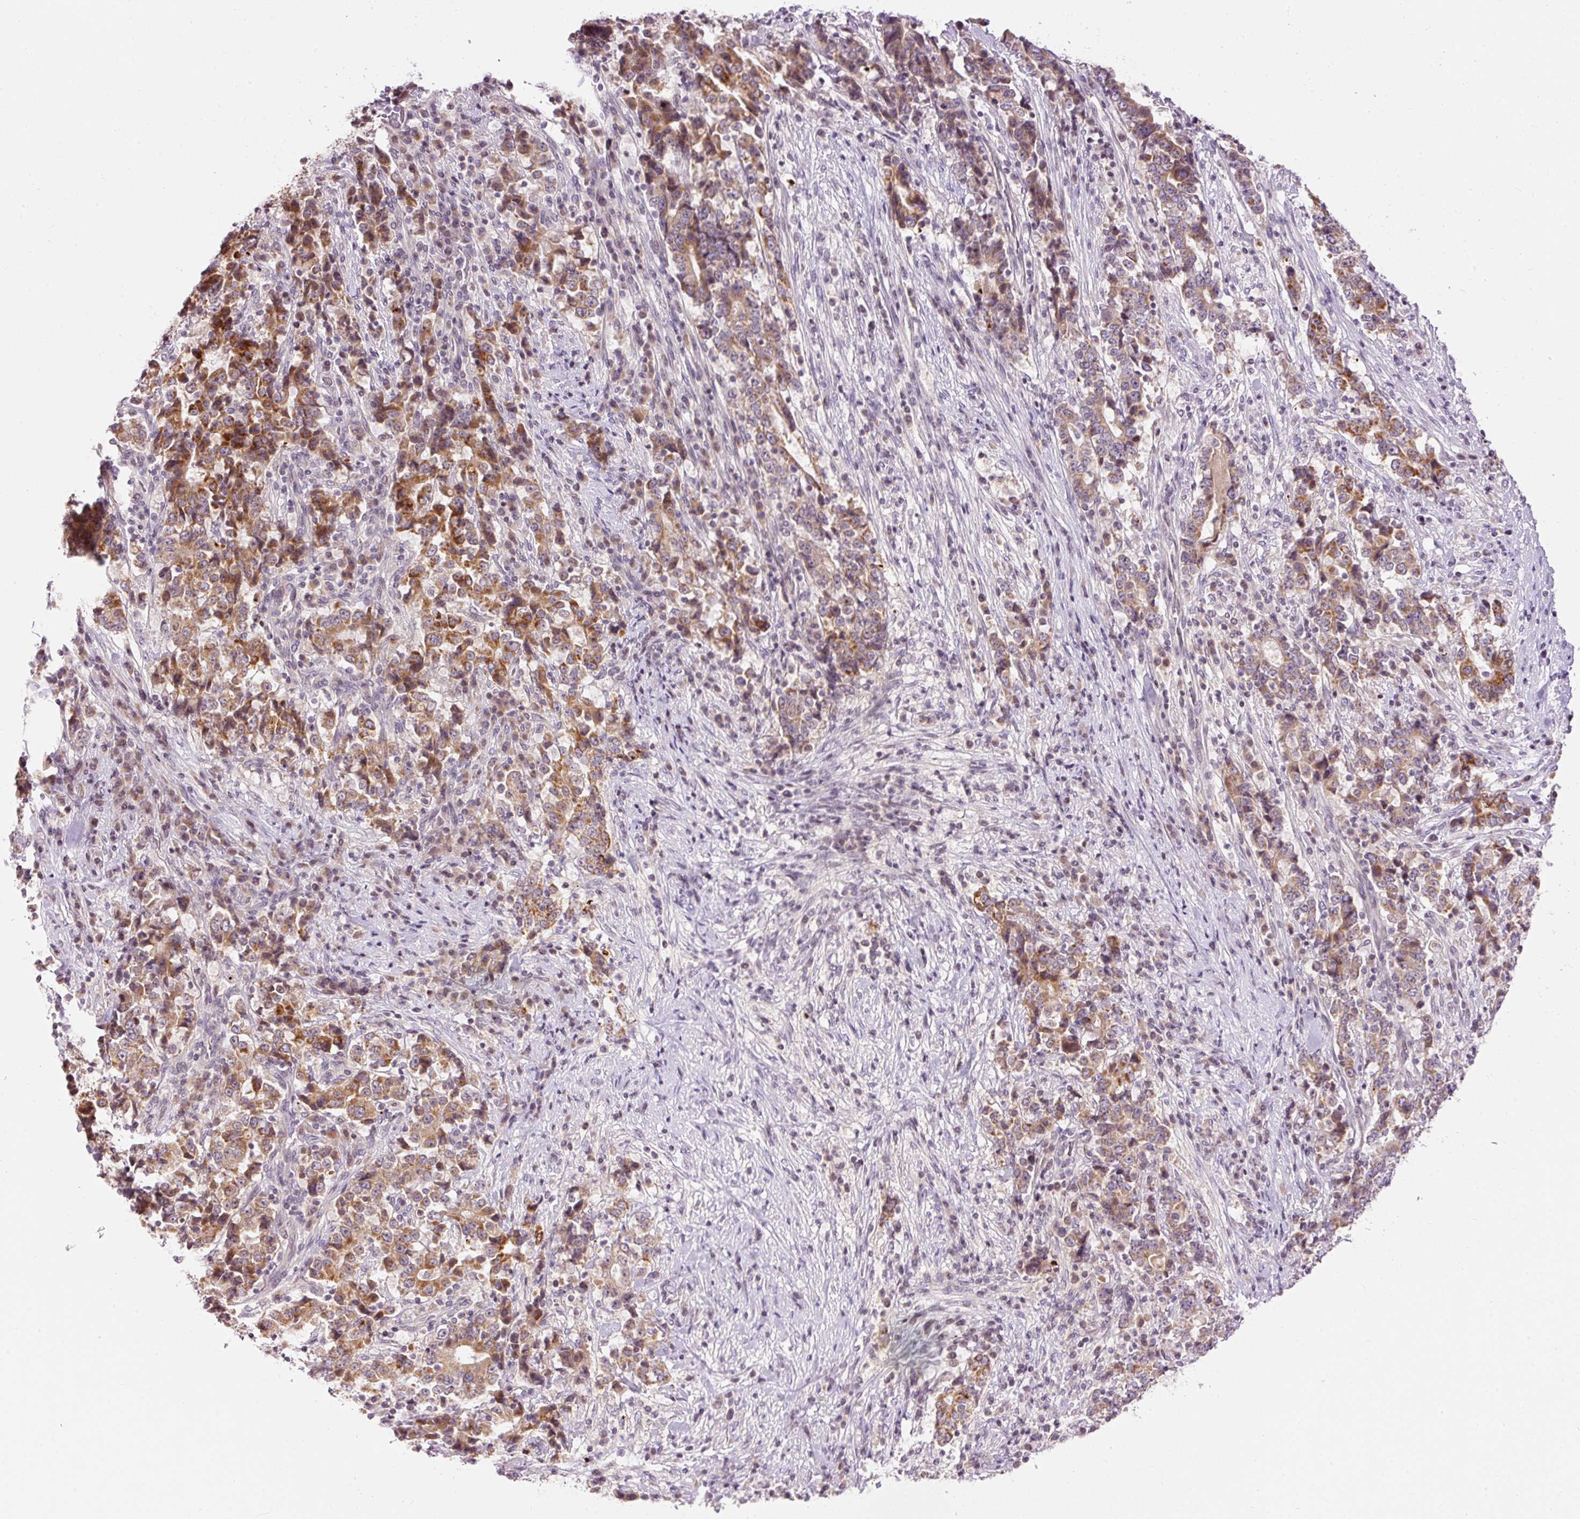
{"staining": {"intensity": "moderate", "quantity": ">75%", "location": "cytoplasmic/membranous"}, "tissue": "stomach cancer", "cell_type": "Tumor cells", "image_type": "cancer", "snomed": [{"axis": "morphology", "description": "Normal tissue, NOS"}, {"axis": "morphology", "description": "Adenocarcinoma, NOS"}, {"axis": "topography", "description": "Stomach, upper"}, {"axis": "topography", "description": "Stomach"}], "caption": "Stomach adenocarcinoma stained with a brown dye reveals moderate cytoplasmic/membranous positive positivity in approximately >75% of tumor cells.", "gene": "ABHD11", "patient": {"sex": "male", "age": 59}}